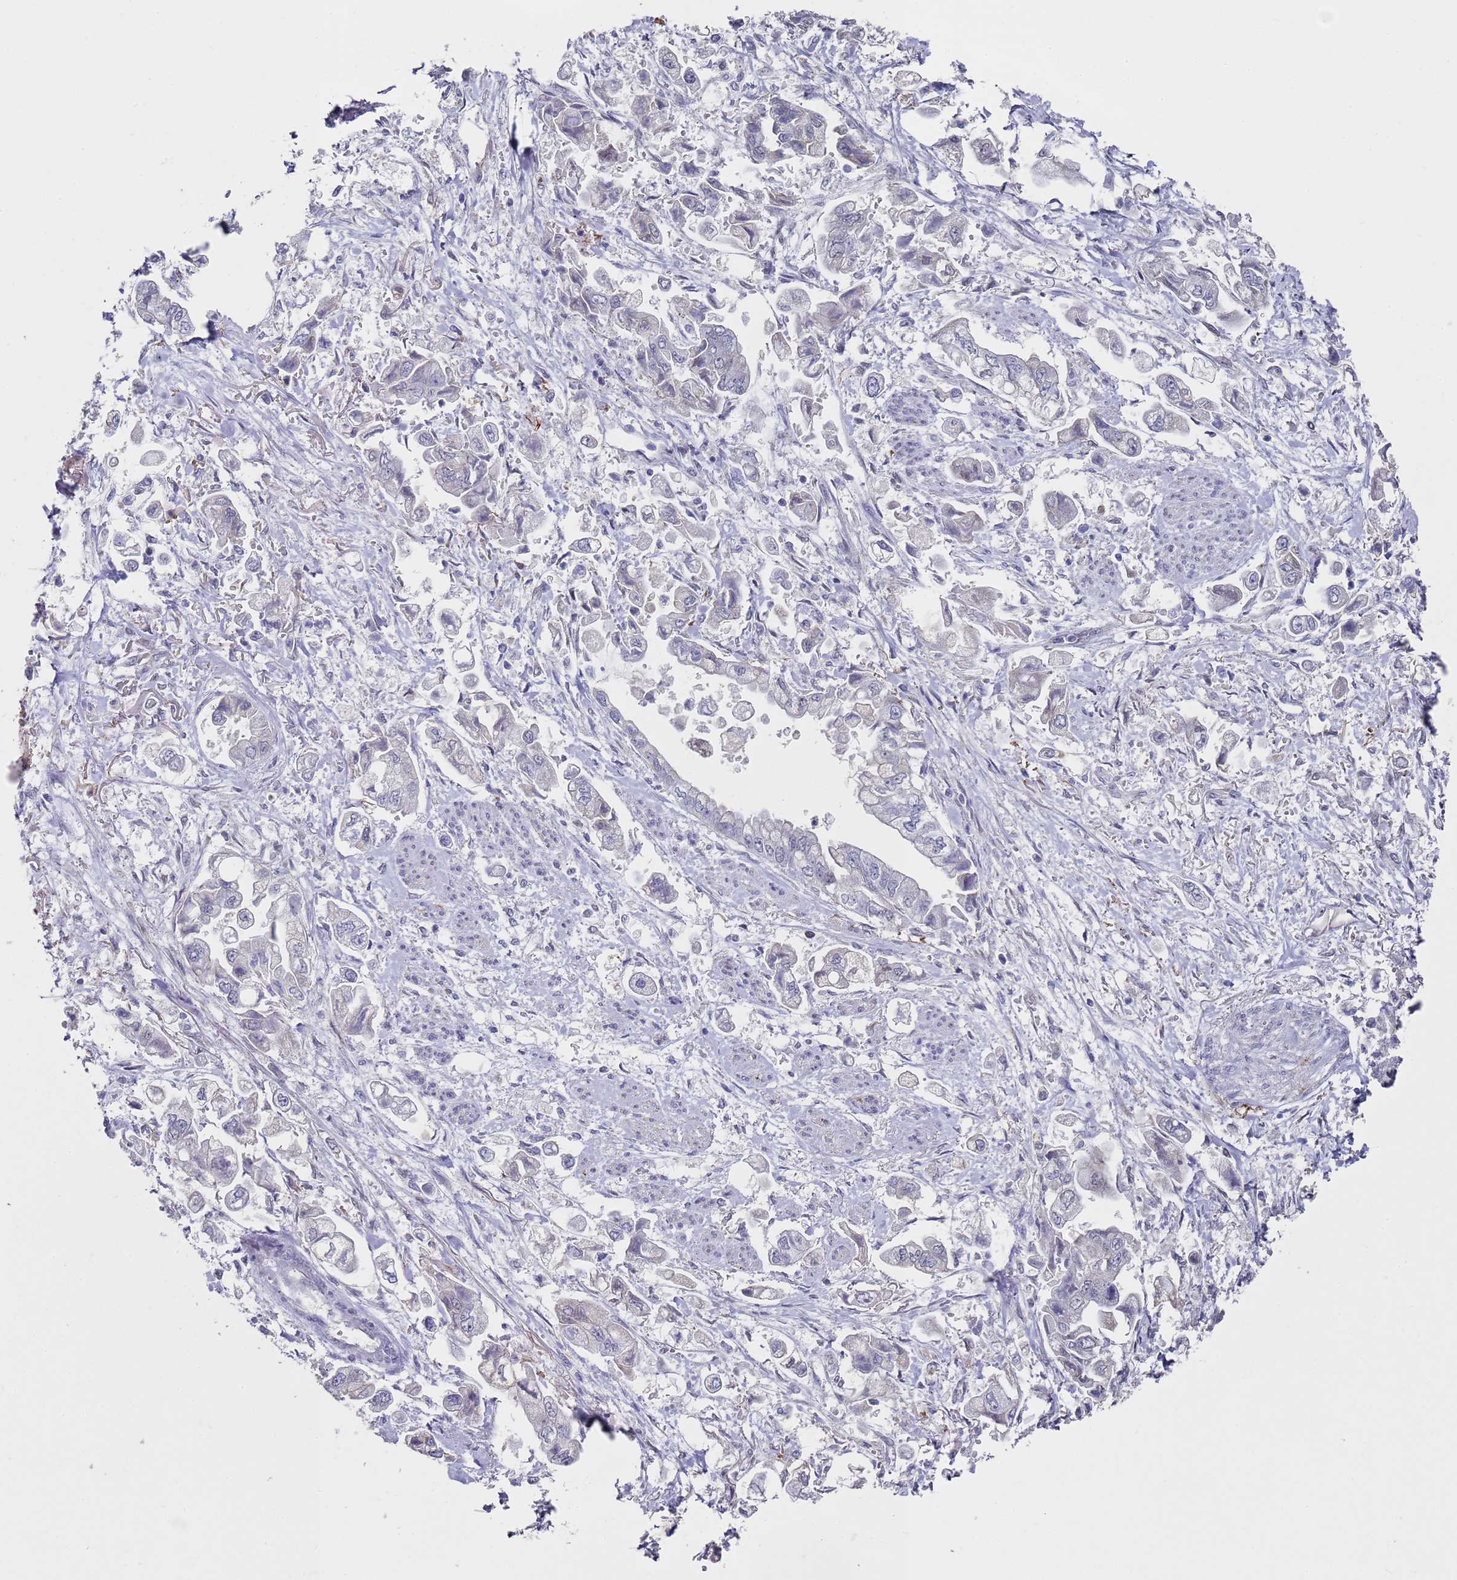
{"staining": {"intensity": "negative", "quantity": "none", "location": "none"}, "tissue": "stomach cancer", "cell_type": "Tumor cells", "image_type": "cancer", "snomed": [{"axis": "morphology", "description": "Adenocarcinoma, NOS"}, {"axis": "topography", "description": "Stomach"}], "caption": "There is no significant staining in tumor cells of adenocarcinoma (stomach).", "gene": "COPS6", "patient": {"sex": "male", "age": 62}}